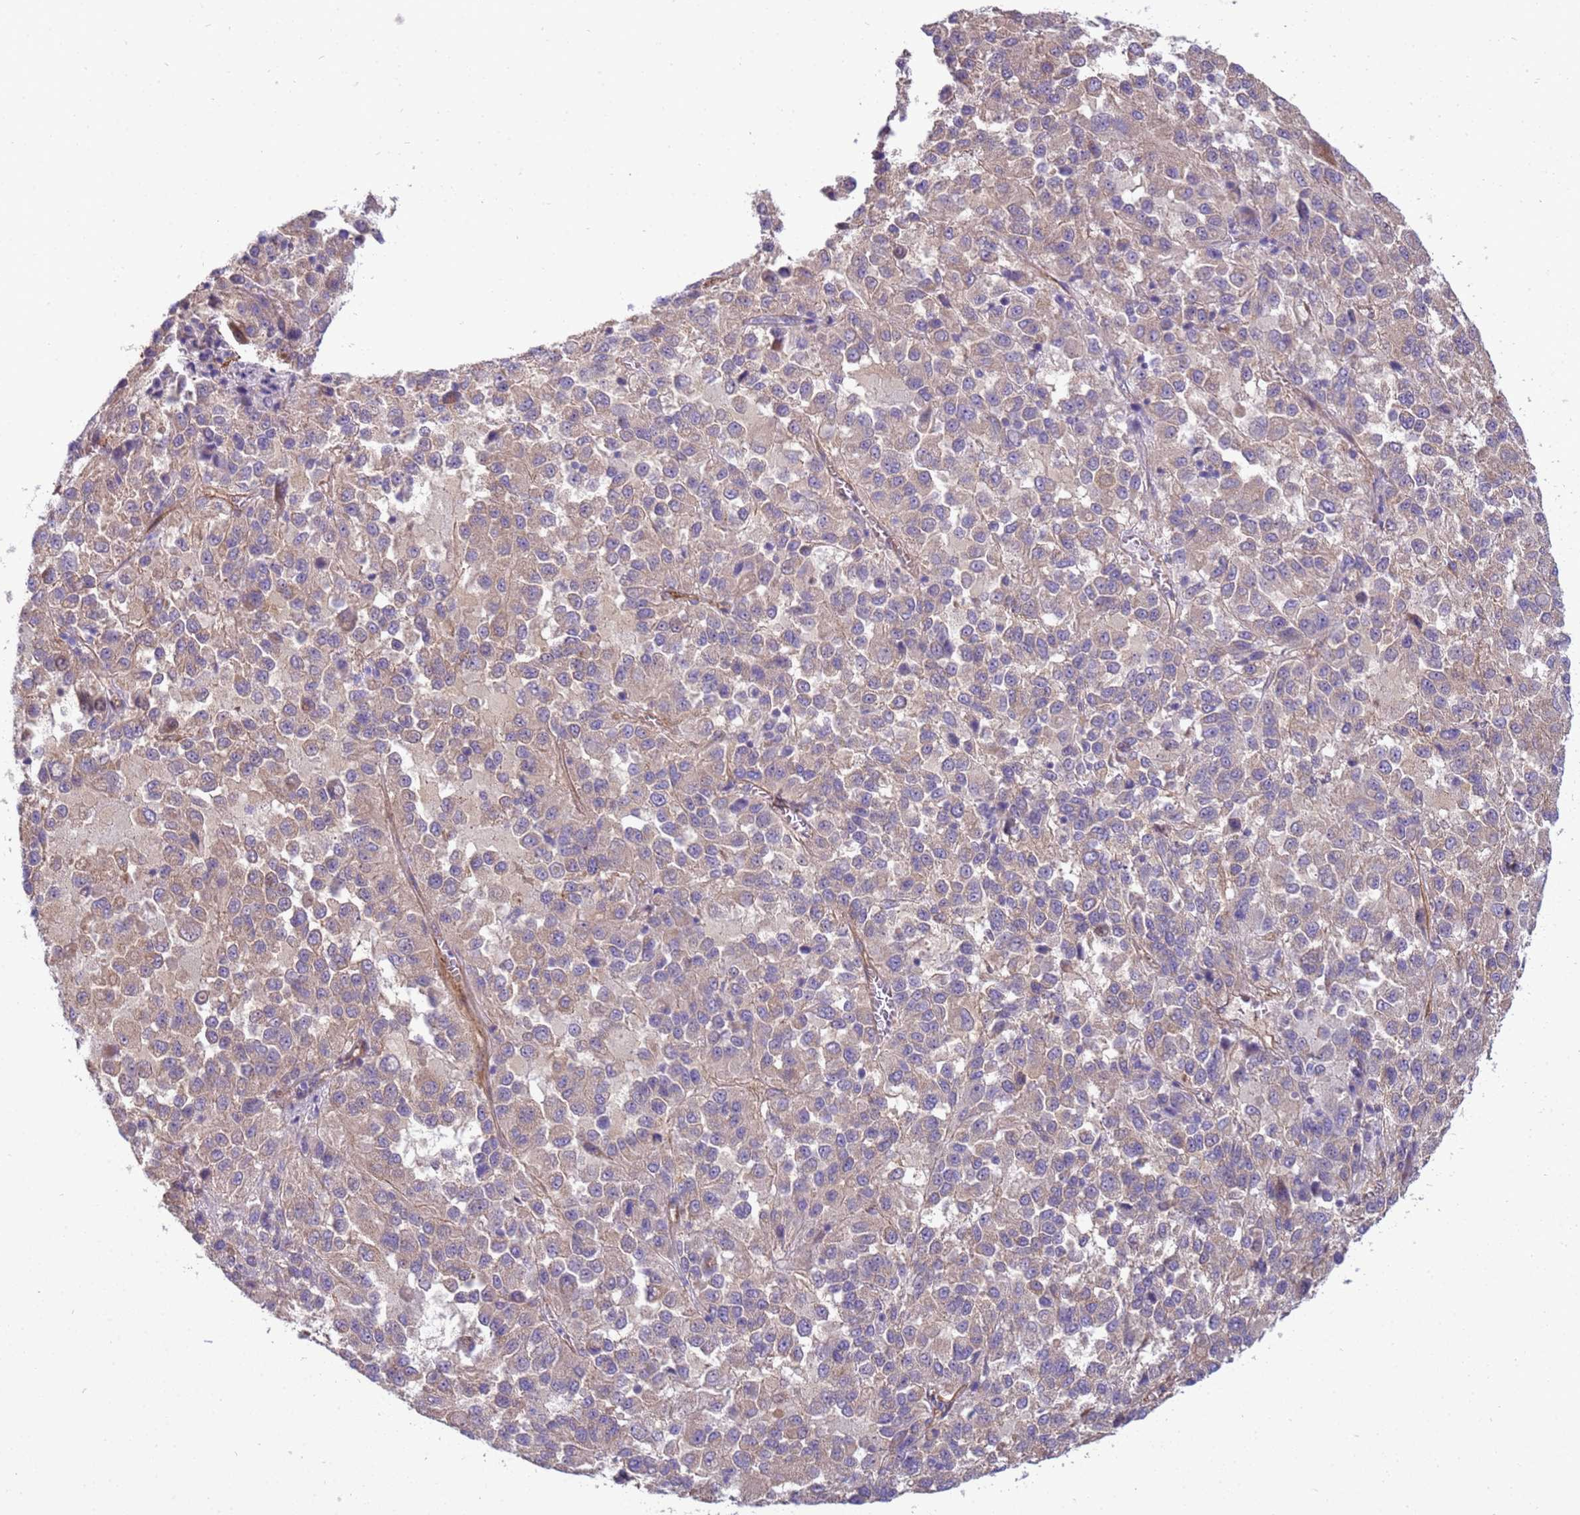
{"staining": {"intensity": "weak", "quantity": "25%-75%", "location": "cytoplasmic/membranous"}, "tissue": "melanoma", "cell_type": "Tumor cells", "image_type": "cancer", "snomed": [{"axis": "morphology", "description": "Malignant melanoma, Metastatic site"}, {"axis": "topography", "description": "Lung"}], "caption": "This image demonstrates melanoma stained with immunohistochemistry (IHC) to label a protein in brown. The cytoplasmic/membranous of tumor cells show weak positivity for the protein. Nuclei are counter-stained blue.", "gene": "ITGB4", "patient": {"sex": "male", "age": 64}}